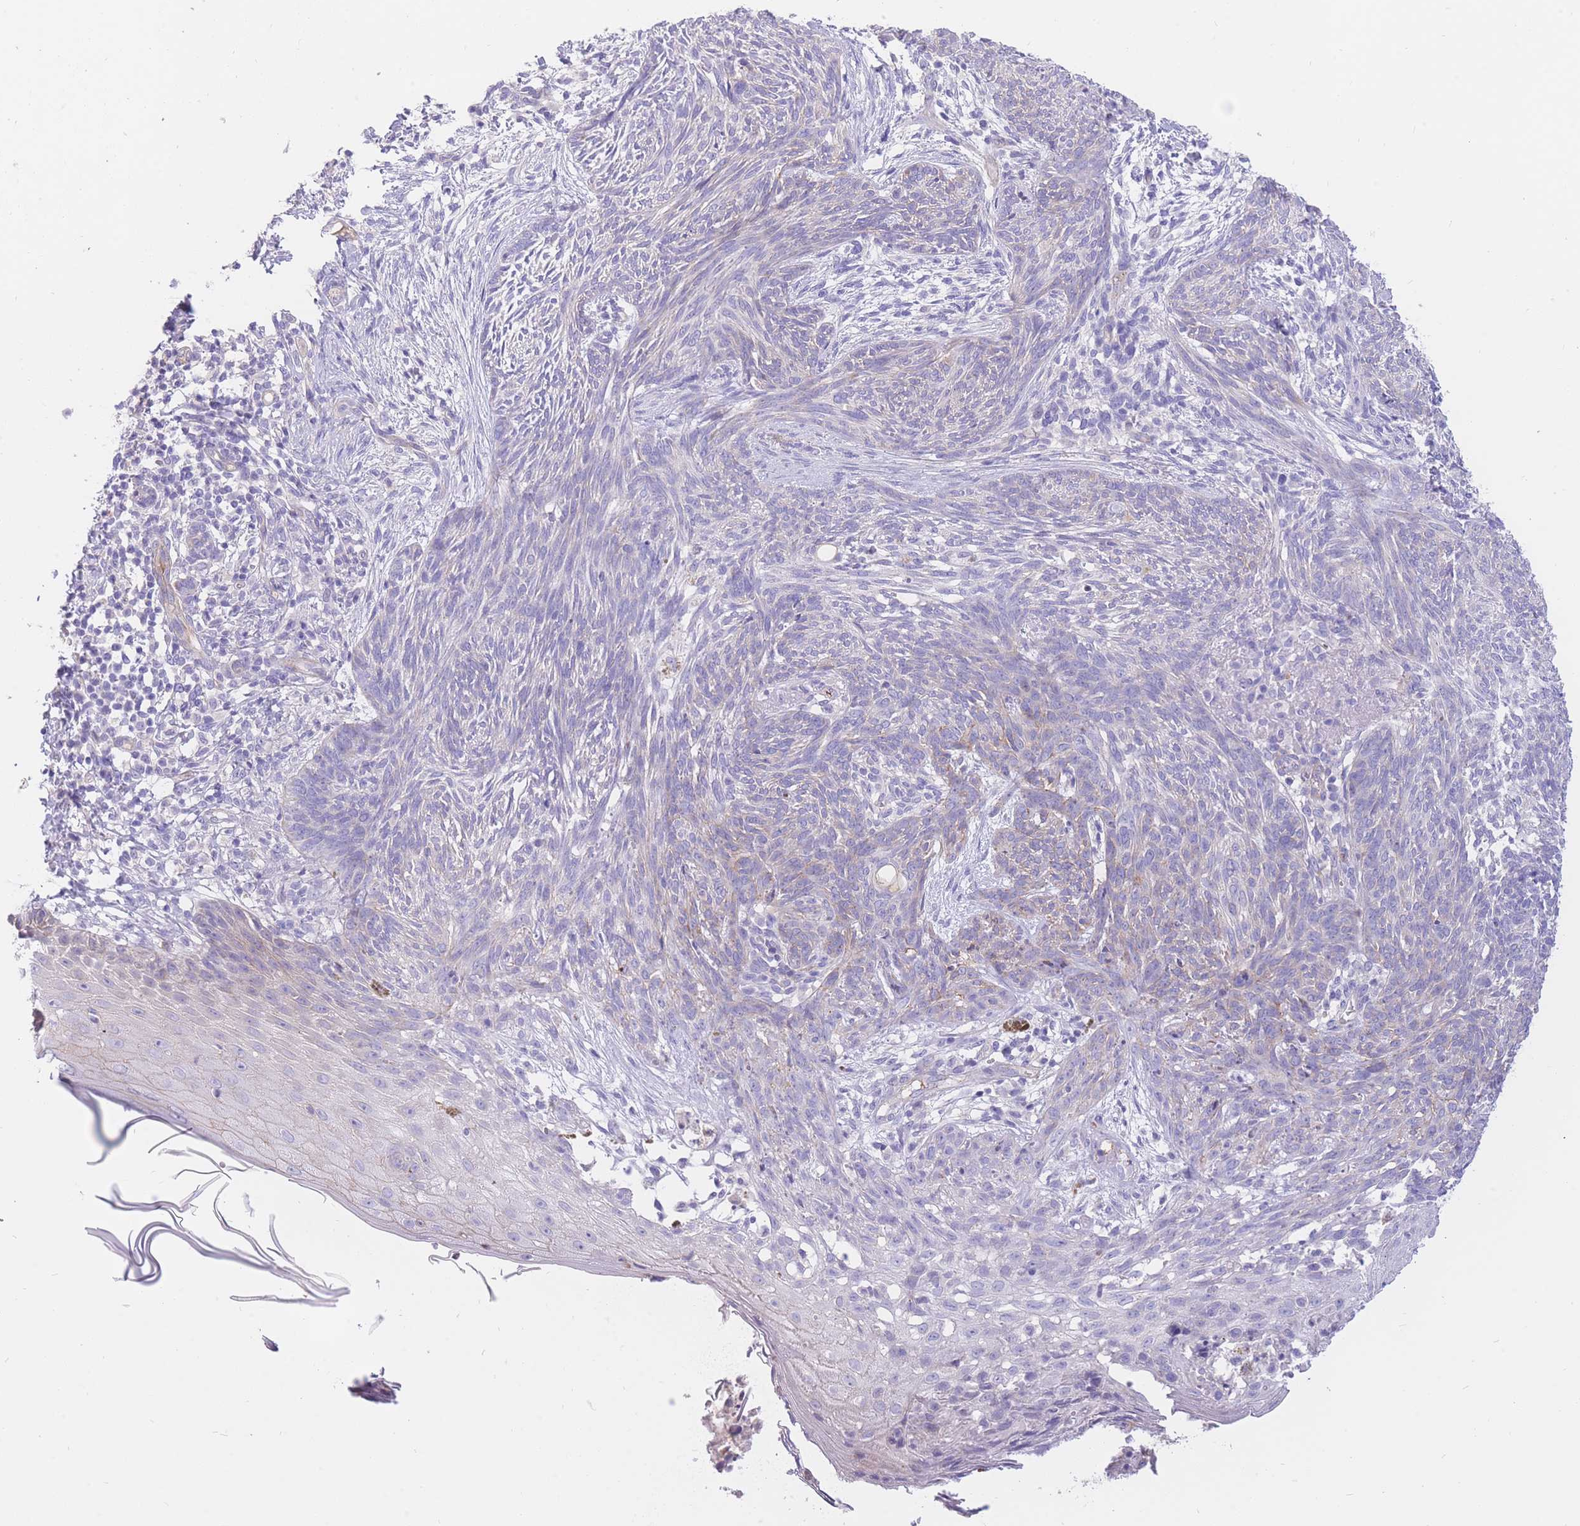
{"staining": {"intensity": "negative", "quantity": "none", "location": "none"}, "tissue": "skin cancer", "cell_type": "Tumor cells", "image_type": "cancer", "snomed": [{"axis": "morphology", "description": "Basal cell carcinoma"}, {"axis": "topography", "description": "Skin"}], "caption": "DAB (3,3'-diaminobenzidine) immunohistochemical staining of human basal cell carcinoma (skin) demonstrates no significant expression in tumor cells. The staining is performed using DAB (3,3'-diaminobenzidine) brown chromogen with nuclei counter-stained in using hematoxylin.", "gene": "SULT1A1", "patient": {"sex": "male", "age": 73}}